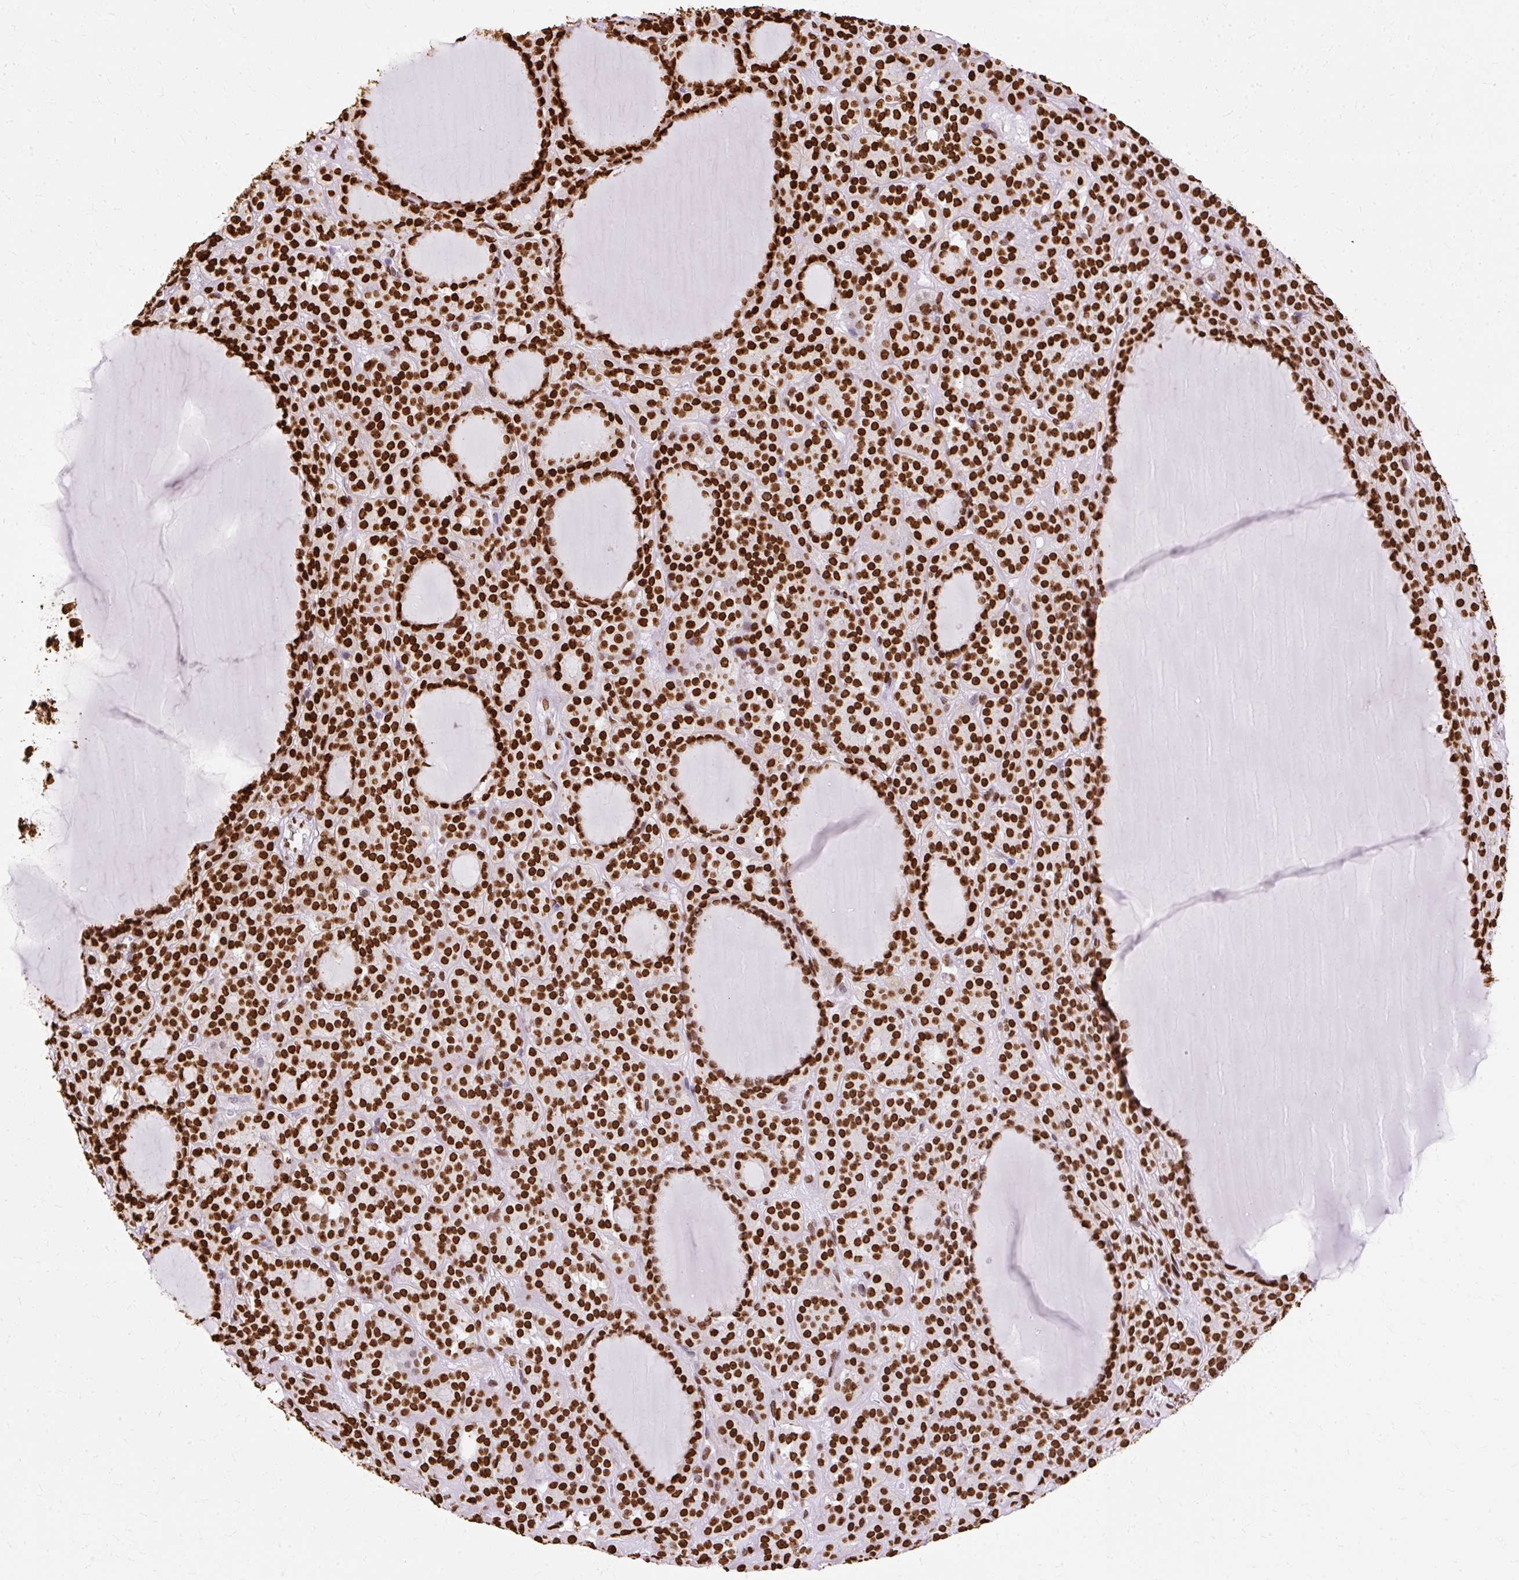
{"staining": {"intensity": "strong", "quantity": ">75%", "location": "nuclear"}, "tissue": "thyroid cancer", "cell_type": "Tumor cells", "image_type": "cancer", "snomed": [{"axis": "morphology", "description": "Follicular adenoma carcinoma, NOS"}, {"axis": "topography", "description": "Thyroid gland"}], "caption": "Immunohistochemical staining of human follicular adenoma carcinoma (thyroid) reveals high levels of strong nuclear positivity in about >75% of tumor cells. Using DAB (brown) and hematoxylin (blue) stains, captured at high magnification using brightfield microscopy.", "gene": "TMEM184C", "patient": {"sex": "female", "age": 63}}